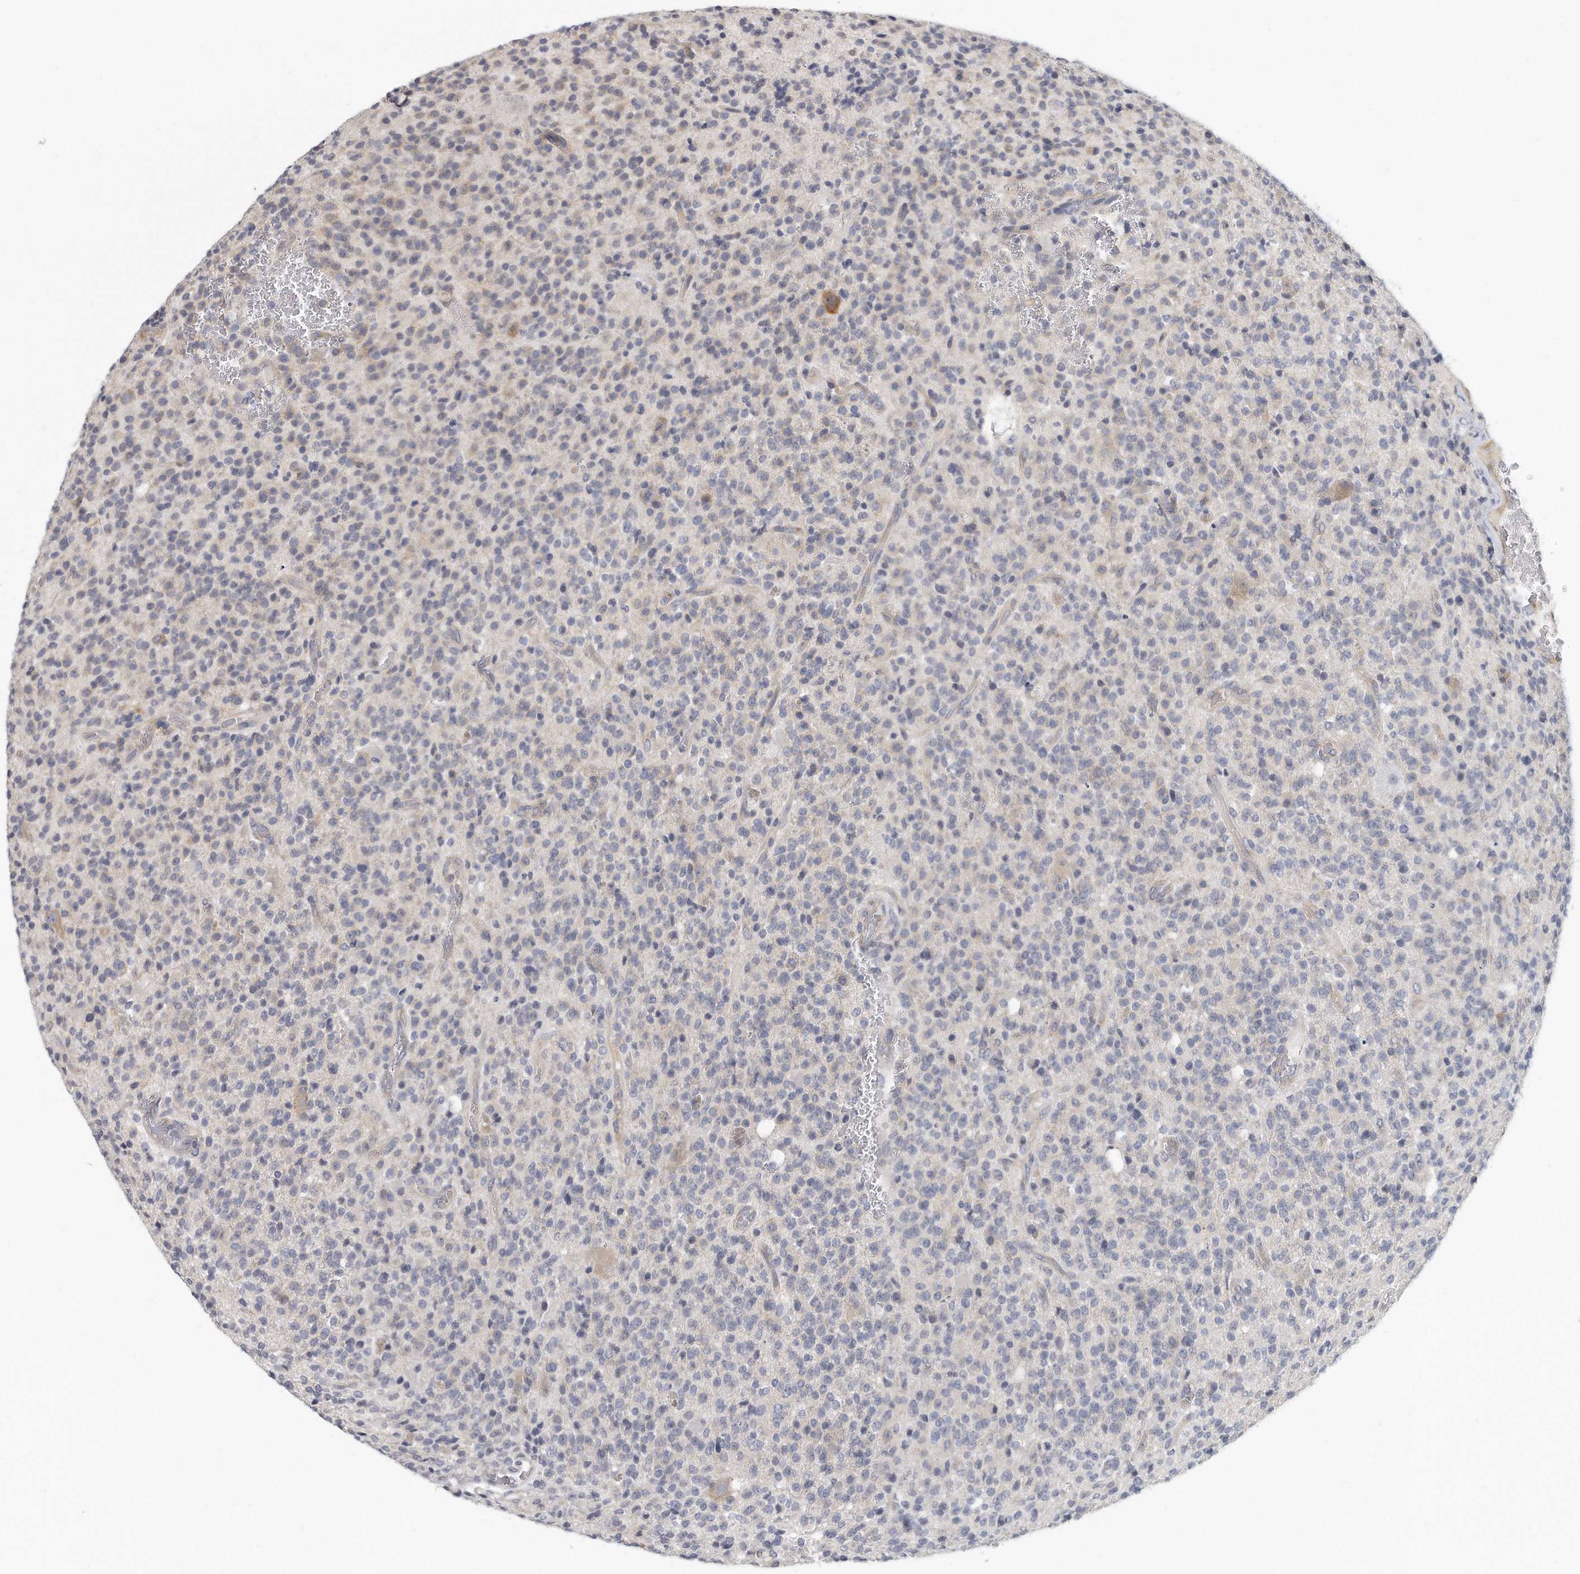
{"staining": {"intensity": "negative", "quantity": "none", "location": "none"}, "tissue": "glioma", "cell_type": "Tumor cells", "image_type": "cancer", "snomed": [{"axis": "morphology", "description": "Glioma, malignant, High grade"}, {"axis": "topography", "description": "Brain"}], "caption": "This is a micrograph of immunohistochemistry (IHC) staining of glioma, which shows no positivity in tumor cells.", "gene": "PLEKHA6", "patient": {"sex": "male", "age": 34}}